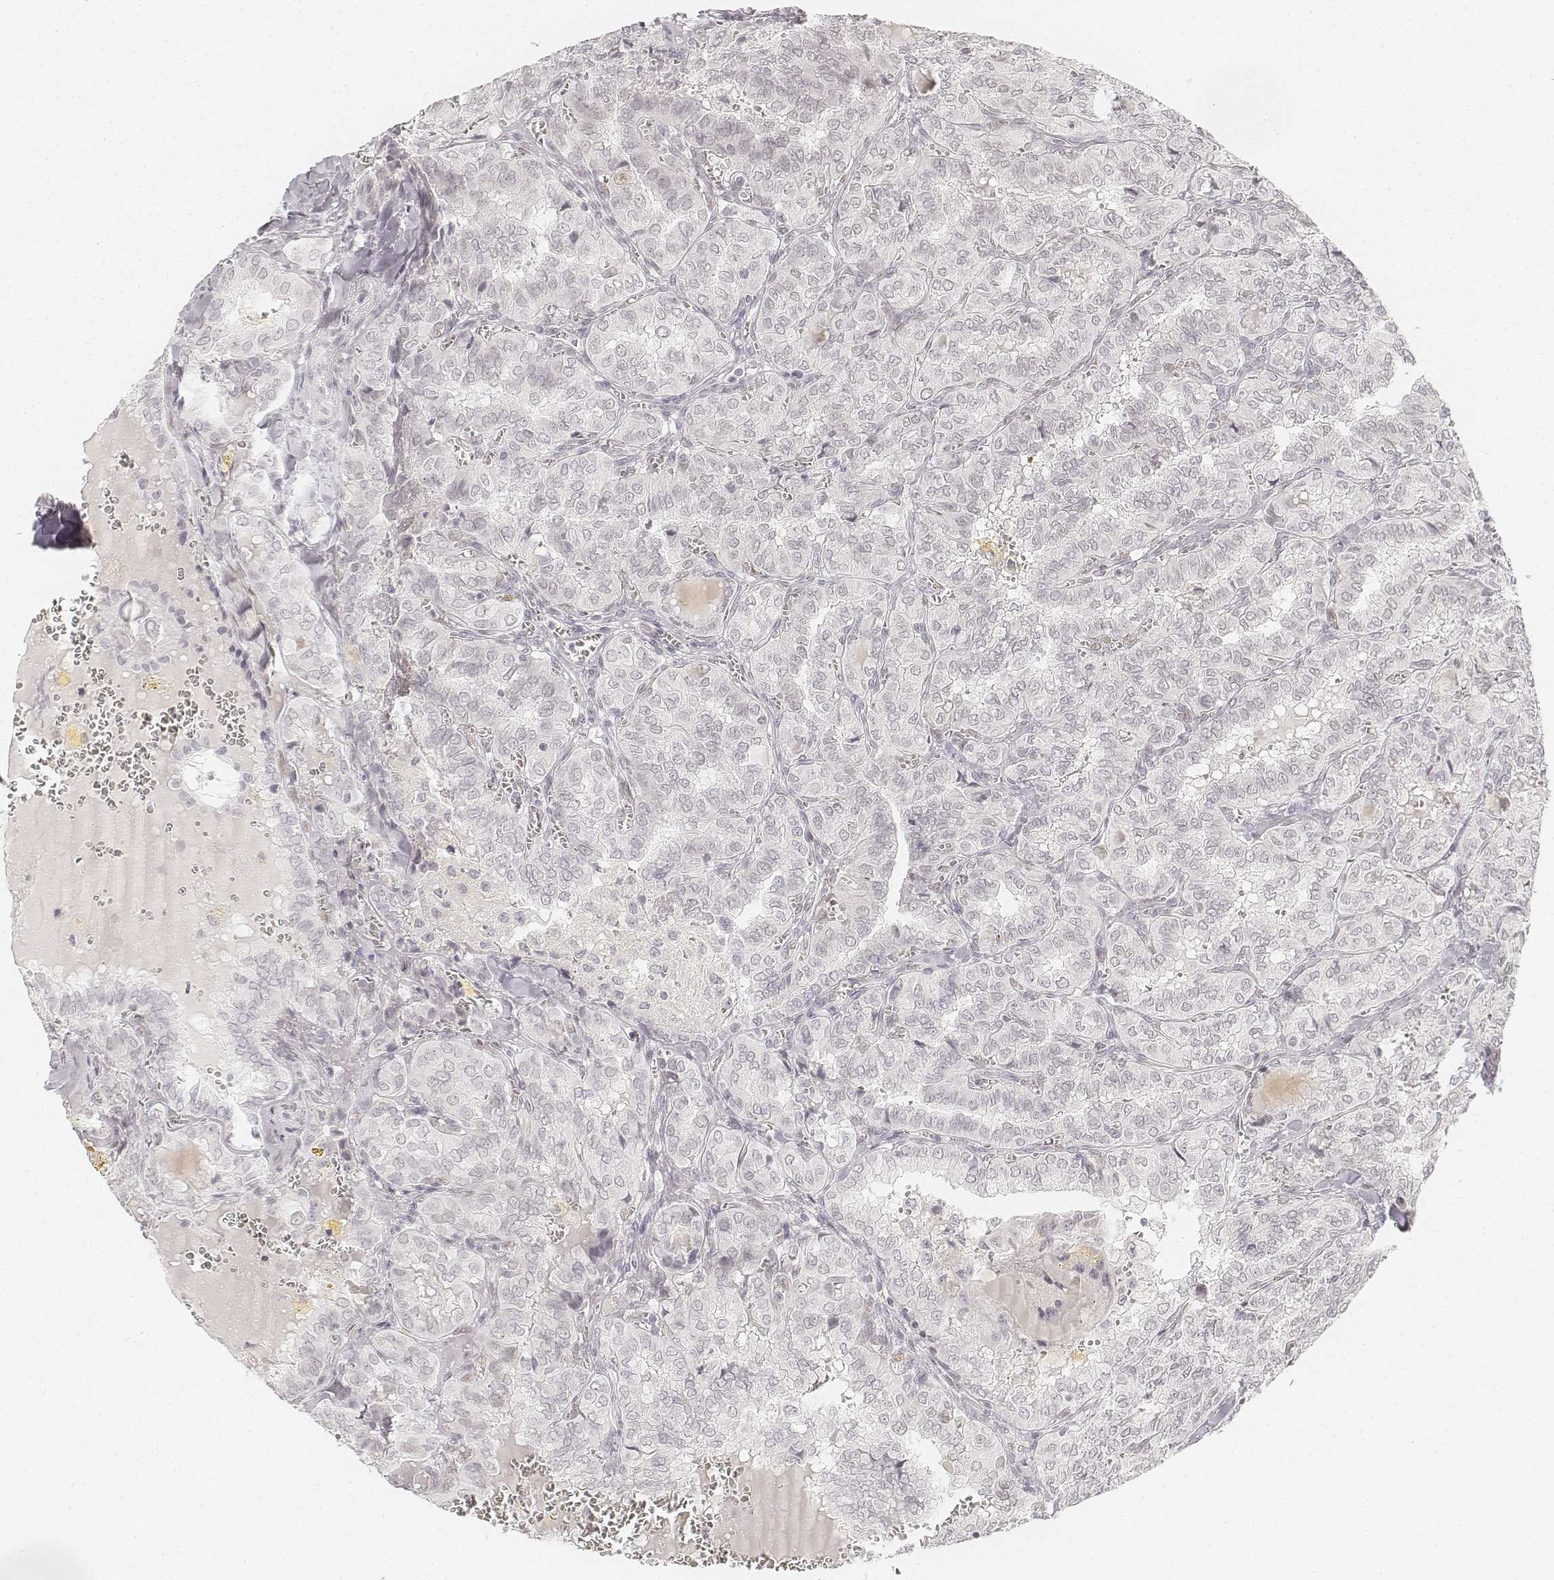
{"staining": {"intensity": "negative", "quantity": "none", "location": "none"}, "tissue": "thyroid cancer", "cell_type": "Tumor cells", "image_type": "cancer", "snomed": [{"axis": "morphology", "description": "Papillary adenocarcinoma, NOS"}, {"axis": "topography", "description": "Thyroid gland"}], "caption": "Immunohistochemical staining of human thyroid cancer reveals no significant staining in tumor cells.", "gene": "KRTAP2-1", "patient": {"sex": "female", "age": 41}}